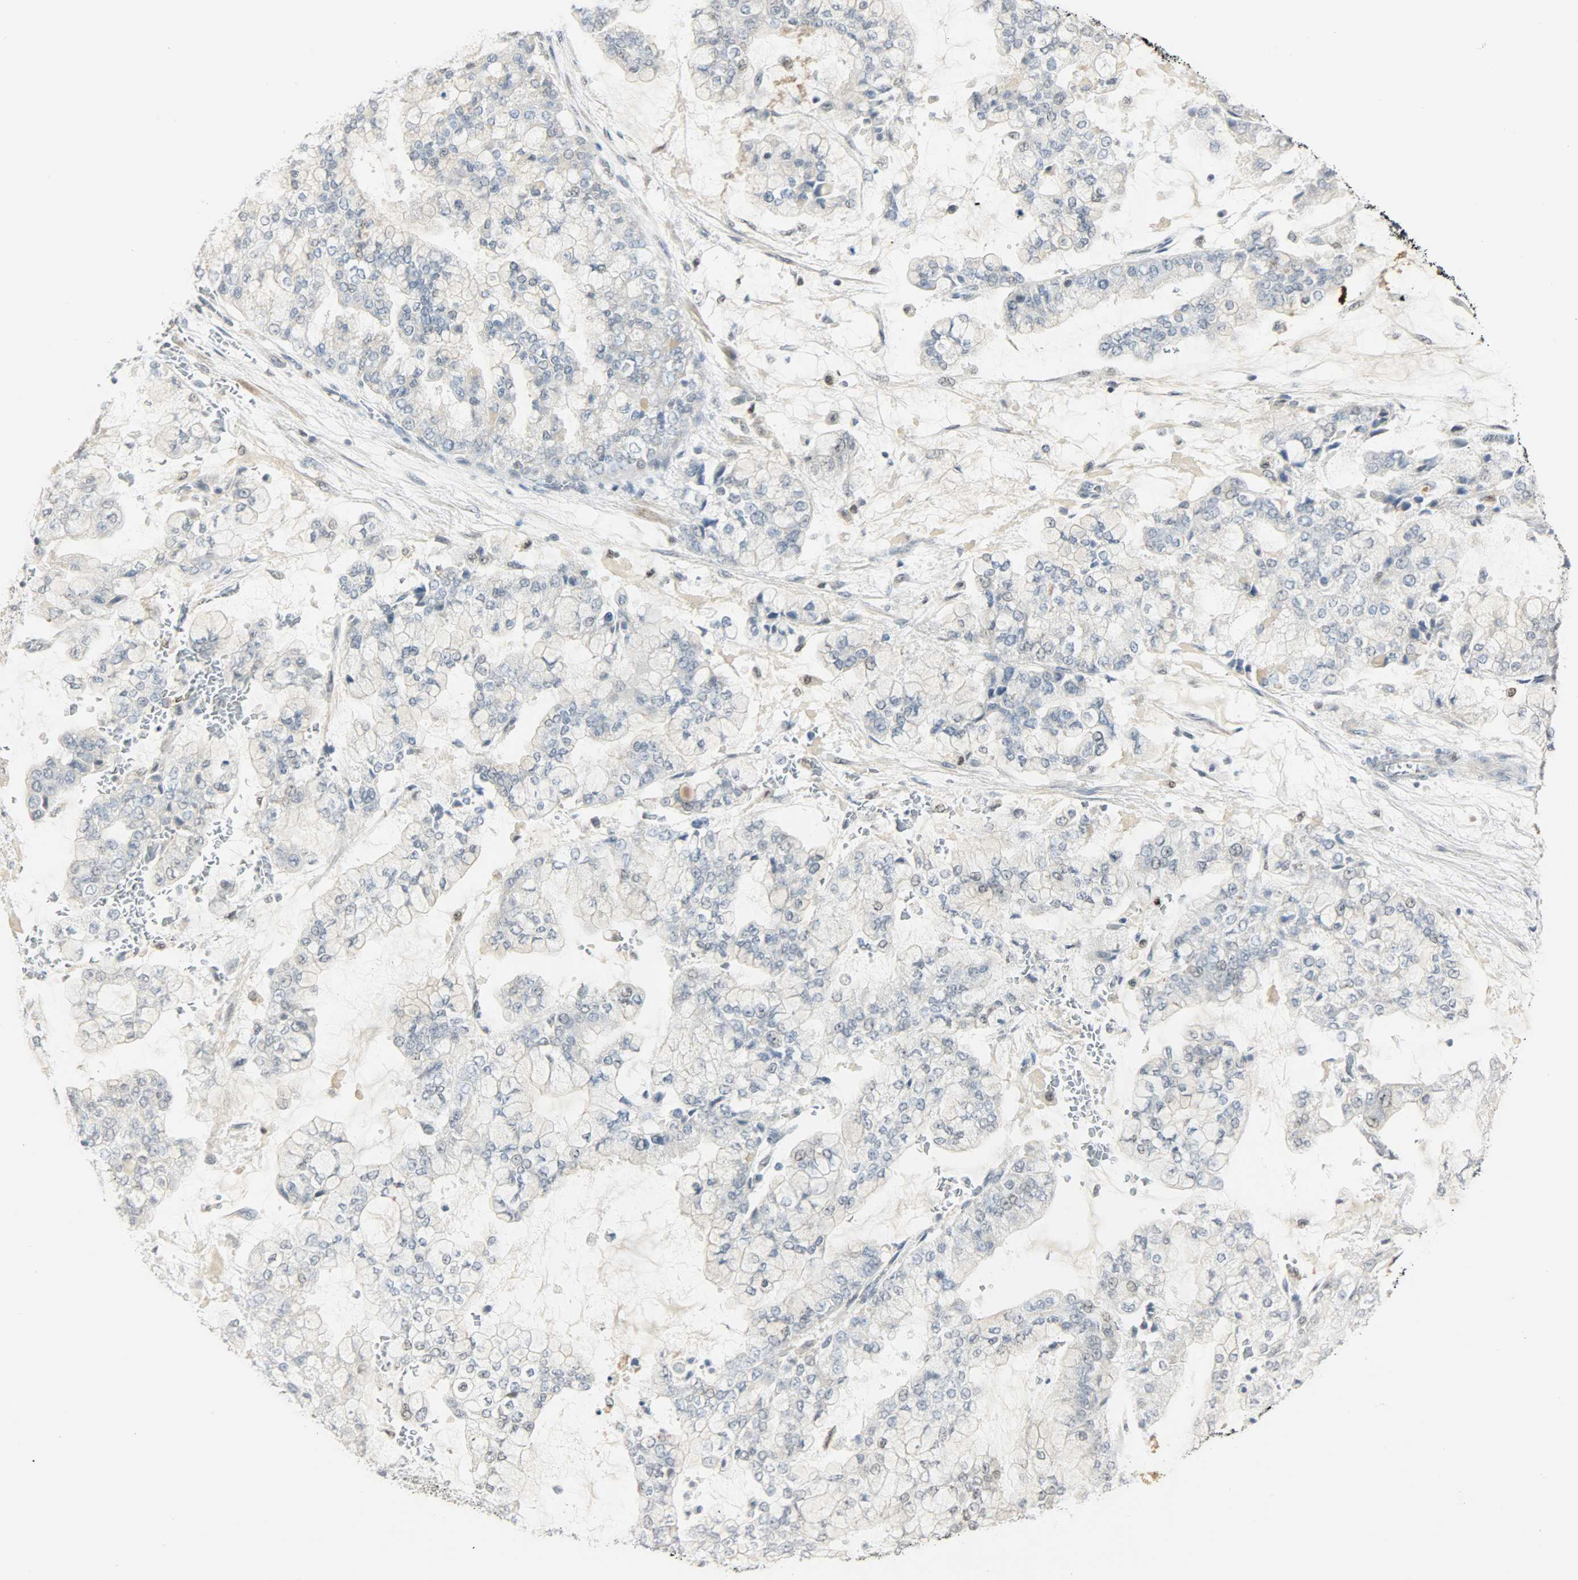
{"staining": {"intensity": "negative", "quantity": "none", "location": "none"}, "tissue": "stomach cancer", "cell_type": "Tumor cells", "image_type": "cancer", "snomed": [{"axis": "morphology", "description": "Normal tissue, NOS"}, {"axis": "morphology", "description": "Adenocarcinoma, NOS"}, {"axis": "topography", "description": "Stomach, upper"}, {"axis": "topography", "description": "Stomach"}], "caption": "An immunohistochemistry photomicrograph of stomach cancer is shown. There is no staining in tumor cells of stomach cancer.", "gene": "PPARG", "patient": {"sex": "male", "age": 76}}